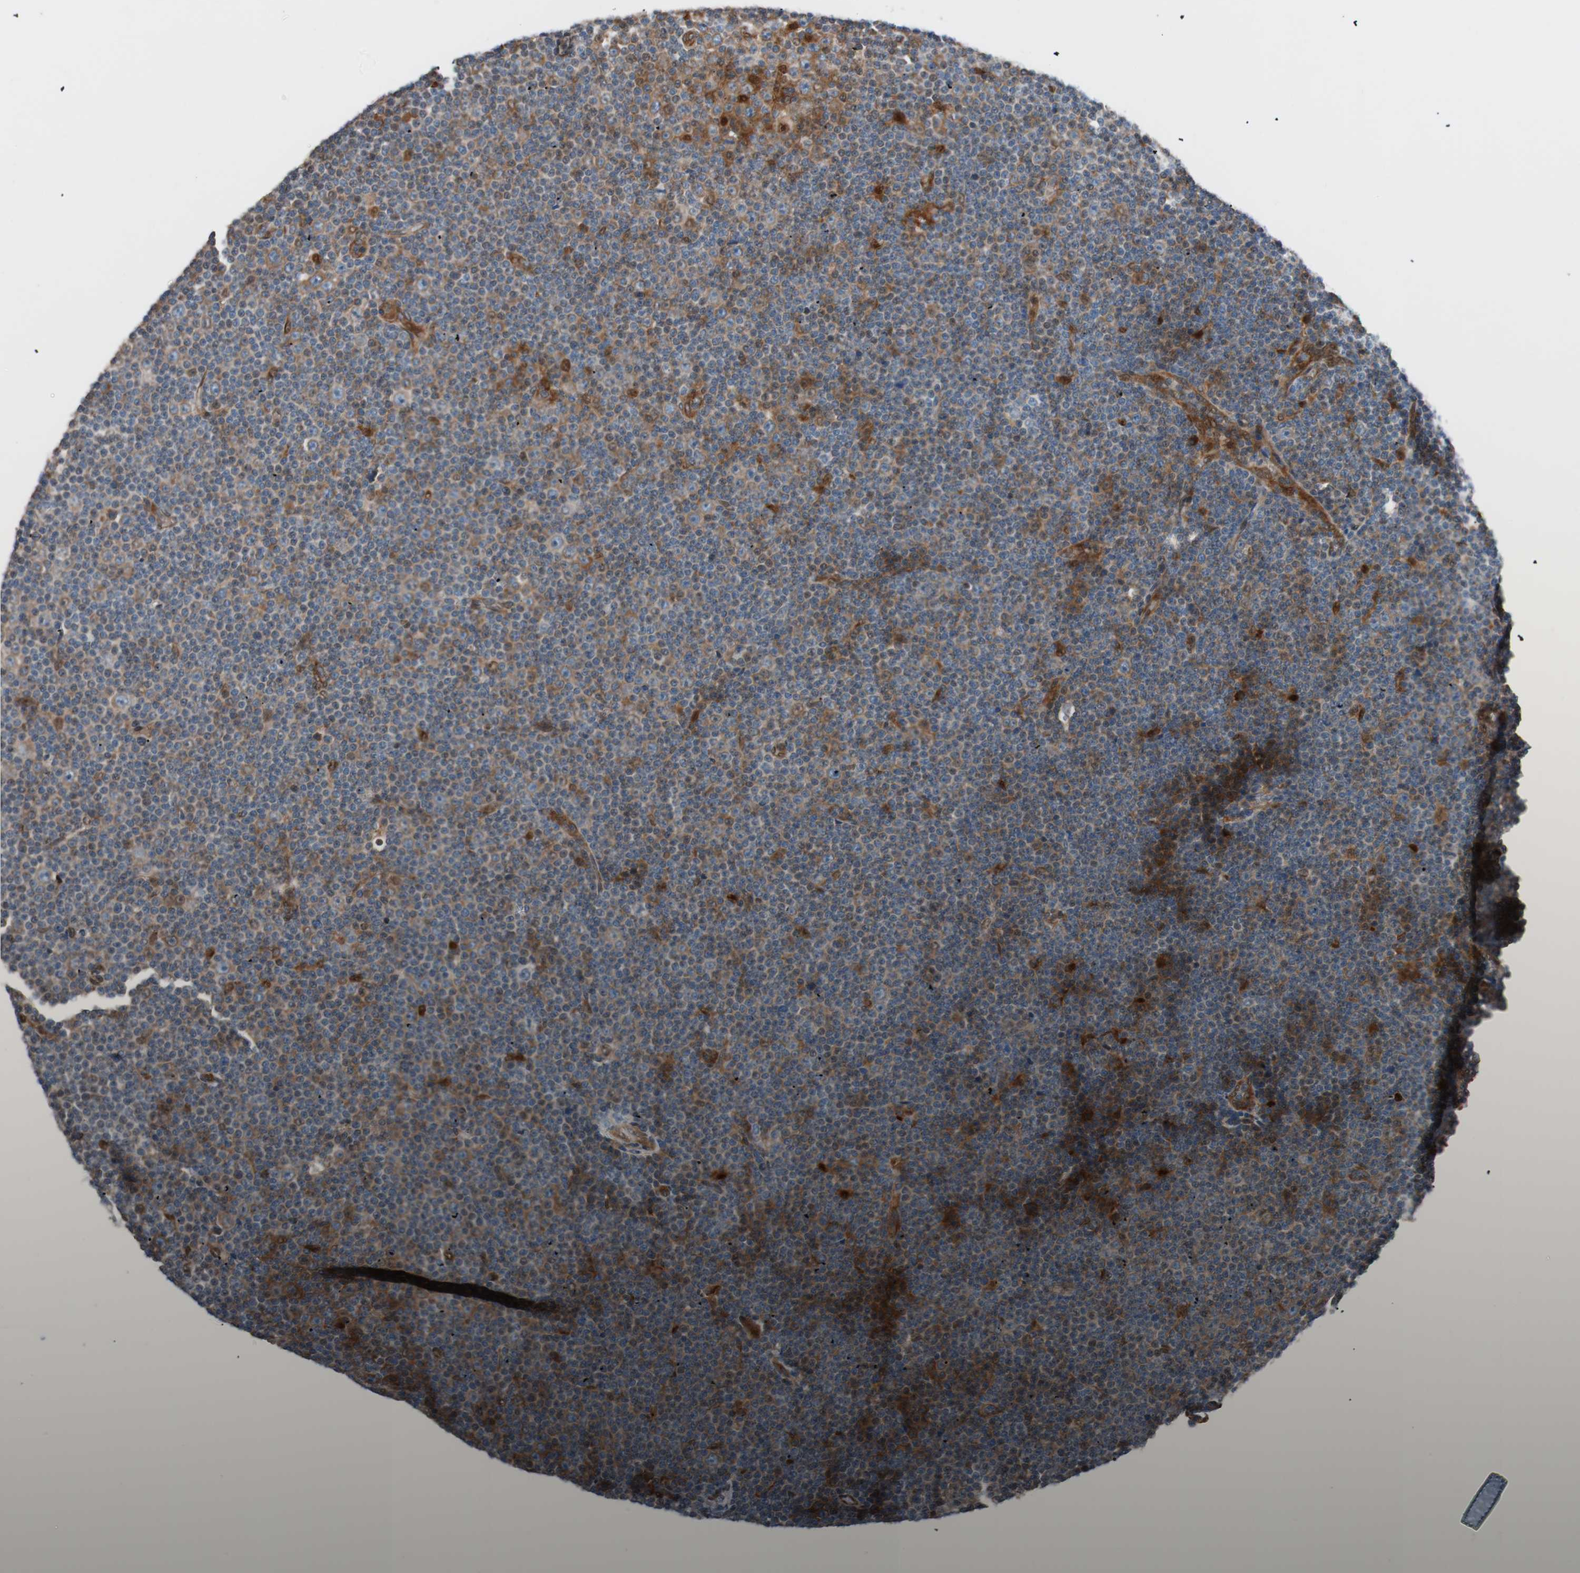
{"staining": {"intensity": "moderate", "quantity": "<25%", "location": "cytoplasmic/membranous"}, "tissue": "lymphoma", "cell_type": "Tumor cells", "image_type": "cancer", "snomed": [{"axis": "morphology", "description": "Malignant lymphoma, non-Hodgkin's type, Low grade"}, {"axis": "topography", "description": "Lymph node"}], "caption": "This photomicrograph displays immunohistochemistry (IHC) staining of human malignant lymphoma, non-Hodgkin's type (low-grade), with low moderate cytoplasmic/membranous positivity in approximately <25% of tumor cells.", "gene": "FAAH", "patient": {"sex": "female", "age": 67}}